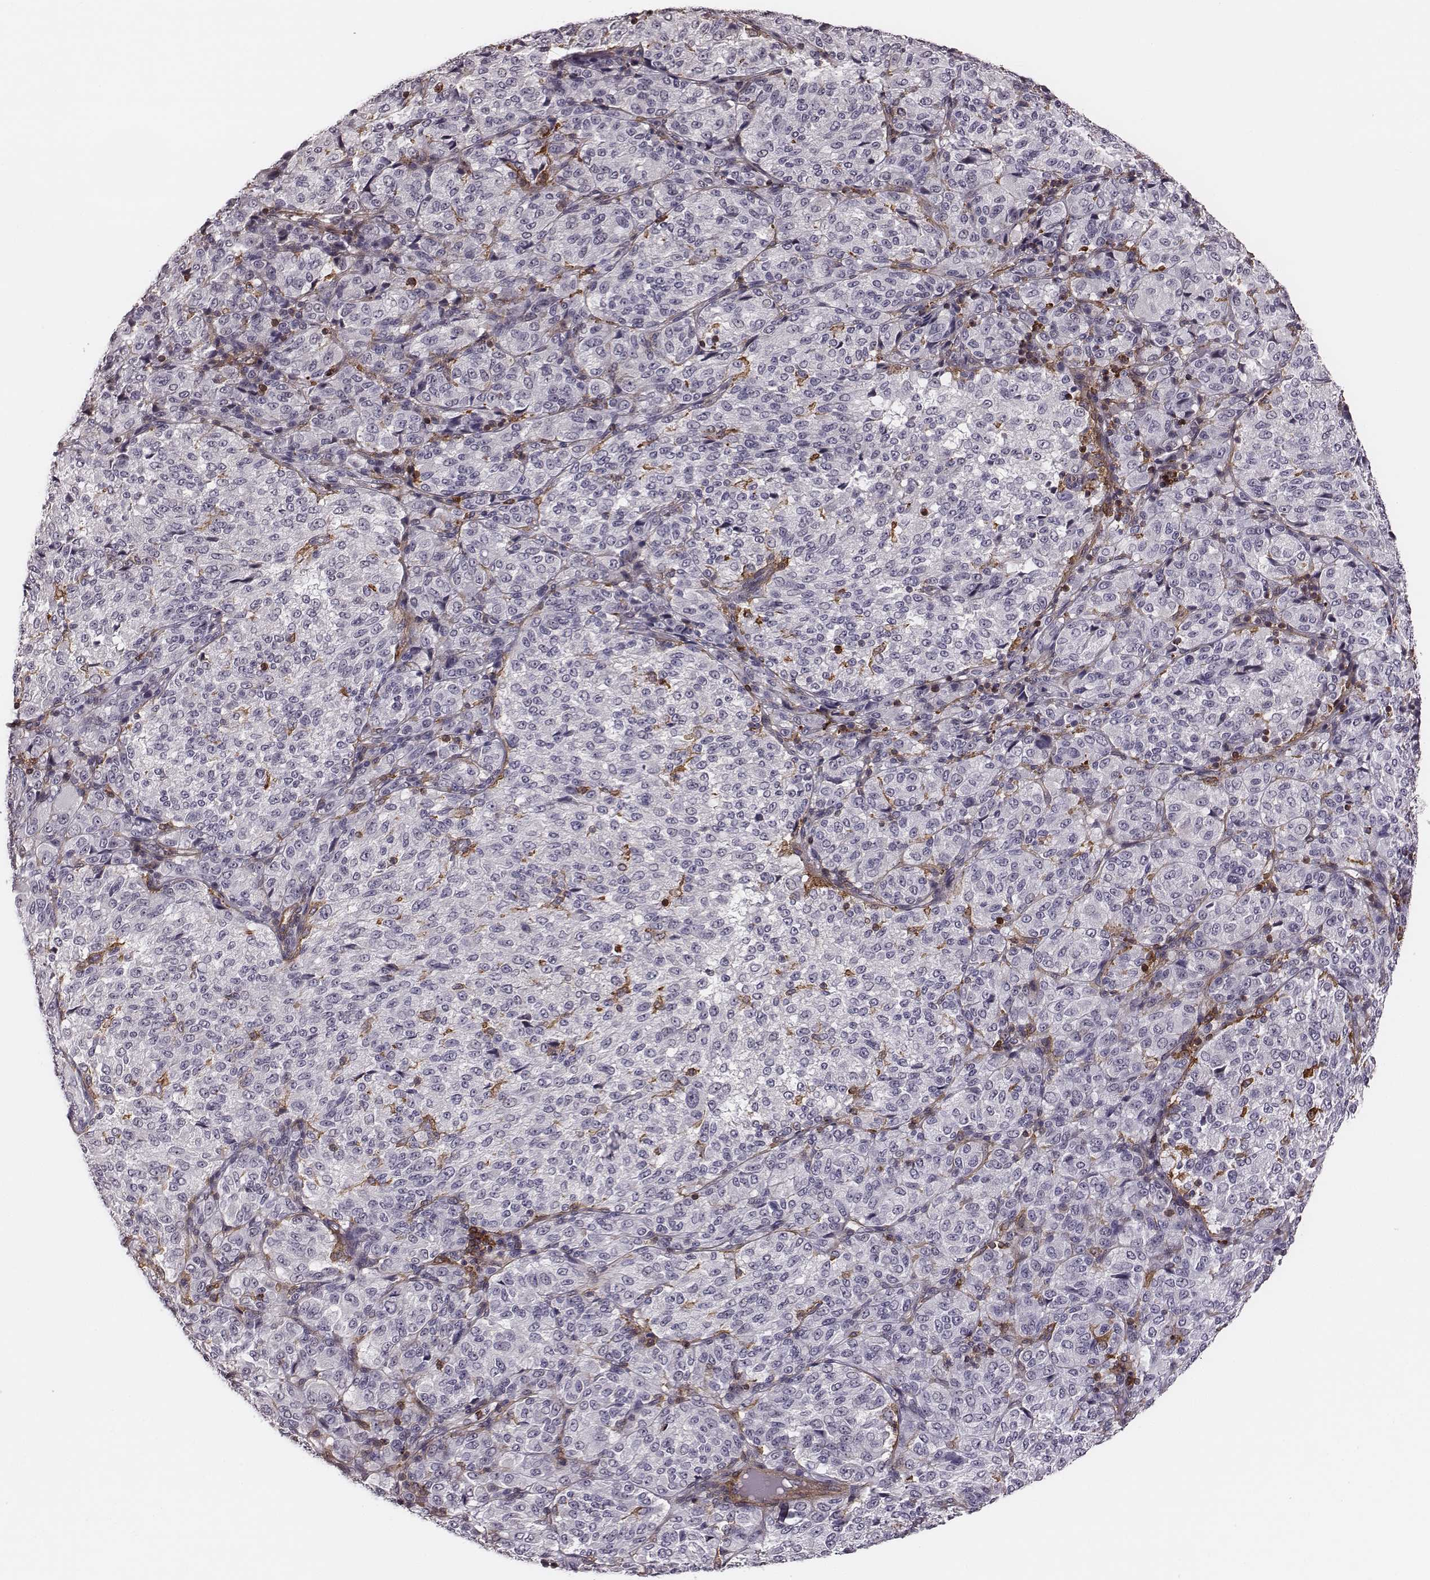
{"staining": {"intensity": "negative", "quantity": "none", "location": "none"}, "tissue": "melanoma", "cell_type": "Tumor cells", "image_type": "cancer", "snomed": [{"axis": "morphology", "description": "Malignant melanoma, Metastatic site"}, {"axis": "topography", "description": "Brain"}], "caption": "IHC of human malignant melanoma (metastatic site) reveals no expression in tumor cells.", "gene": "ZYX", "patient": {"sex": "female", "age": 56}}